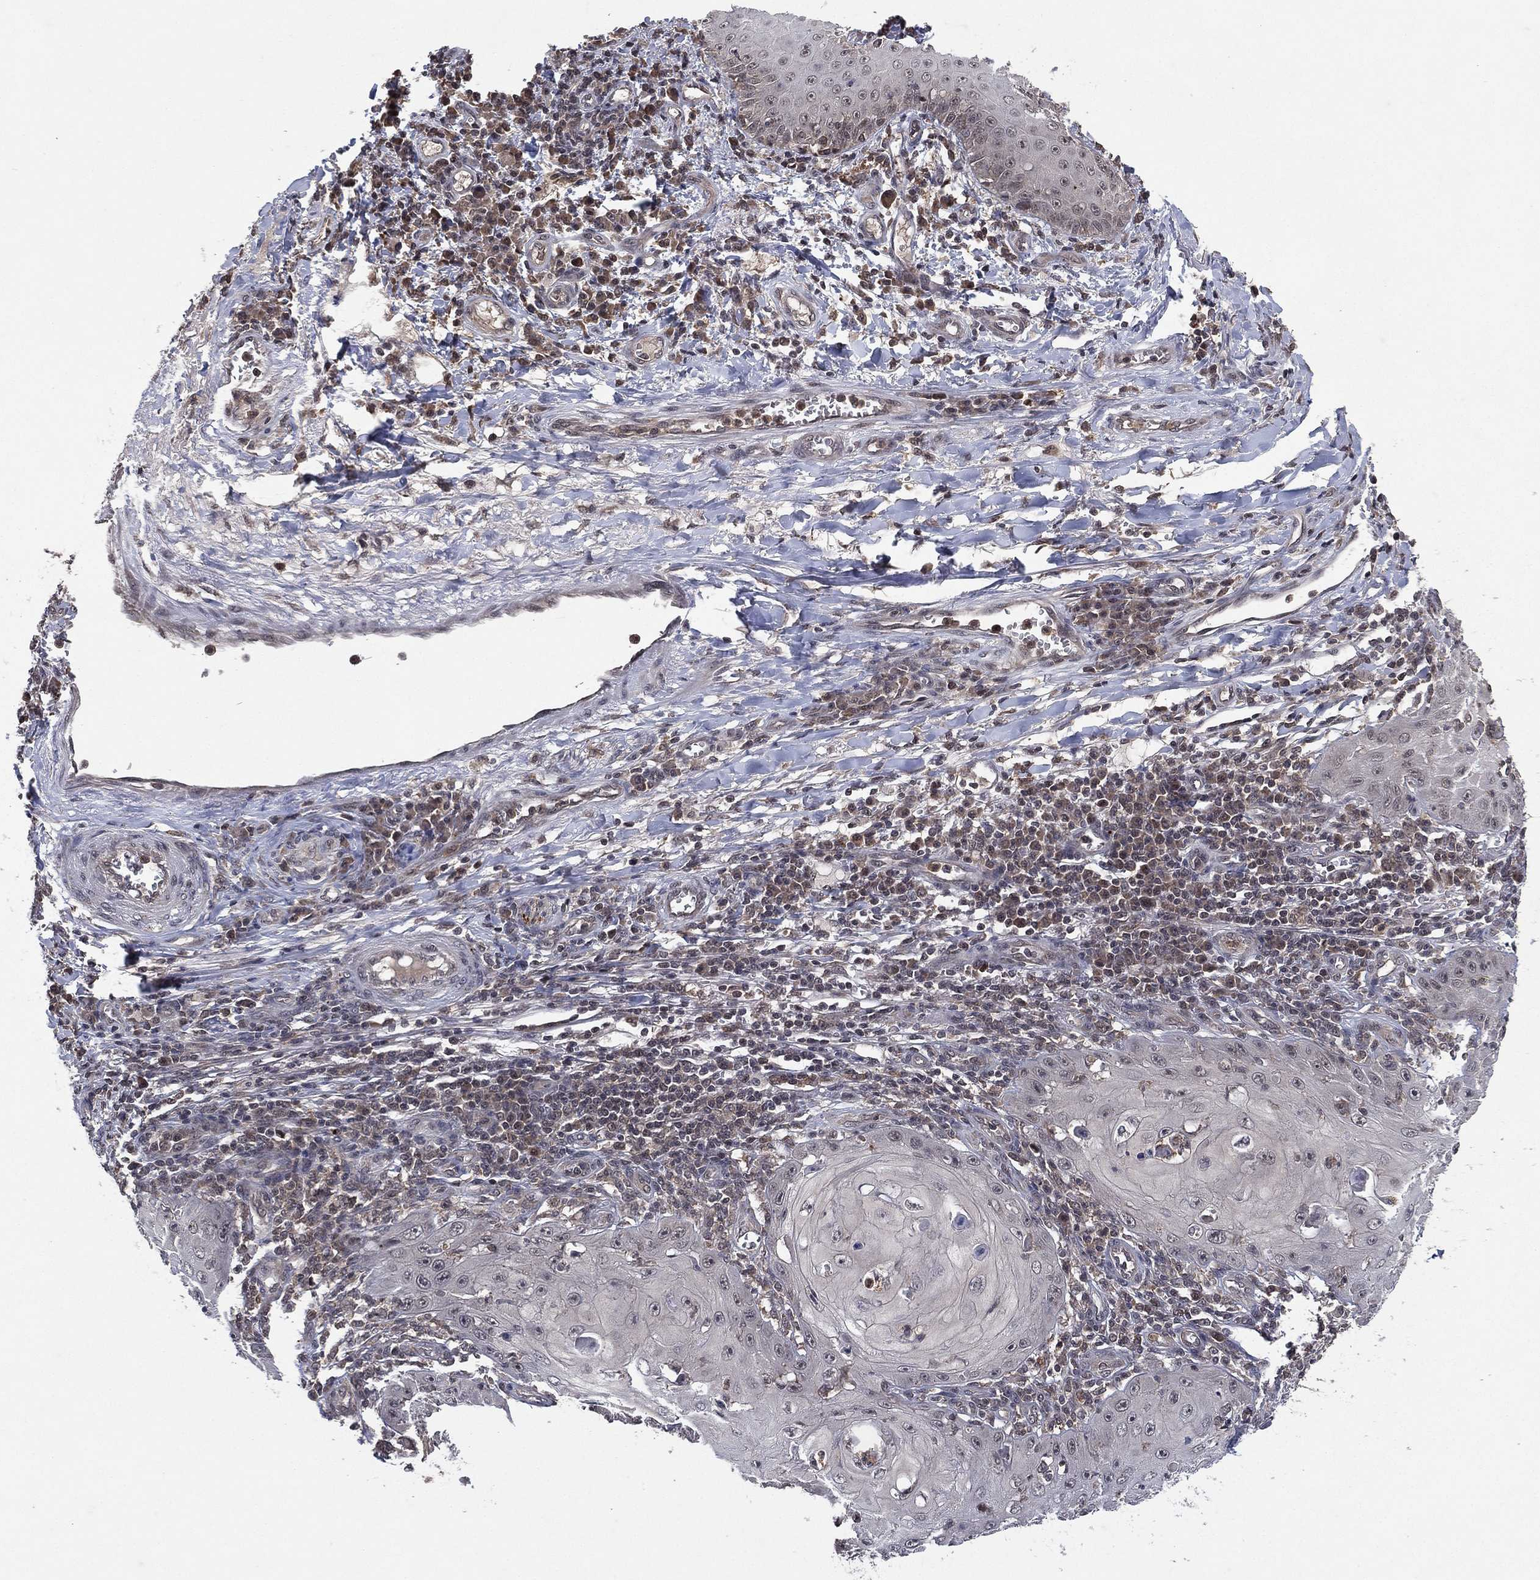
{"staining": {"intensity": "negative", "quantity": "none", "location": "none"}, "tissue": "skin cancer", "cell_type": "Tumor cells", "image_type": "cancer", "snomed": [{"axis": "morphology", "description": "Squamous cell carcinoma, NOS"}, {"axis": "topography", "description": "Skin"}], "caption": "IHC of human squamous cell carcinoma (skin) exhibits no staining in tumor cells. (DAB immunohistochemistry with hematoxylin counter stain).", "gene": "ATG4B", "patient": {"sex": "male", "age": 70}}